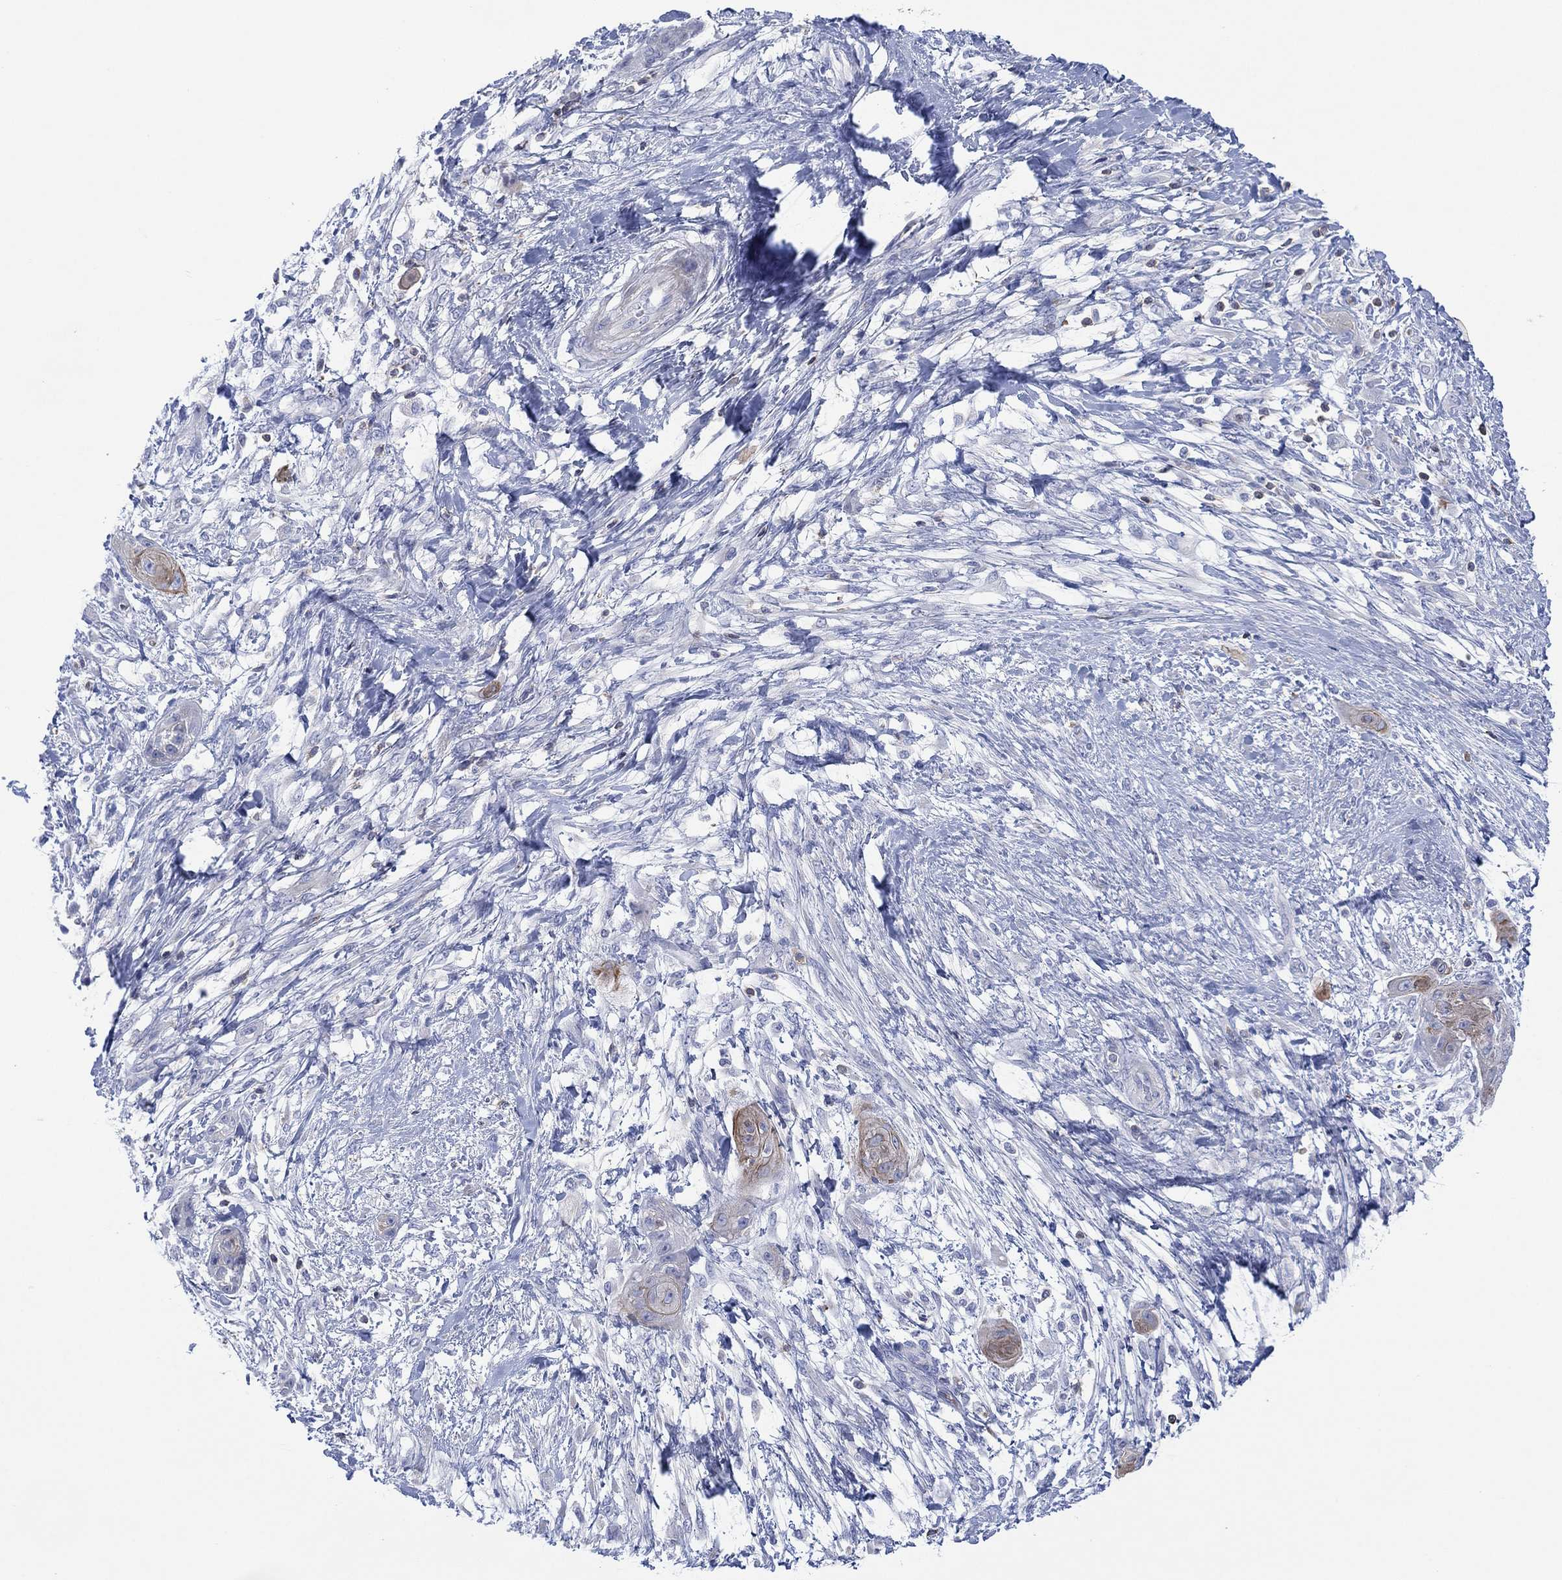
{"staining": {"intensity": "weak", "quantity": "25%-75%", "location": "cytoplasmic/membranous"}, "tissue": "skin cancer", "cell_type": "Tumor cells", "image_type": "cancer", "snomed": [{"axis": "morphology", "description": "Squamous cell carcinoma, NOS"}, {"axis": "topography", "description": "Skin"}], "caption": "Weak cytoplasmic/membranous staining is seen in about 25%-75% of tumor cells in skin cancer.", "gene": "SEPTIN1", "patient": {"sex": "male", "age": 62}}